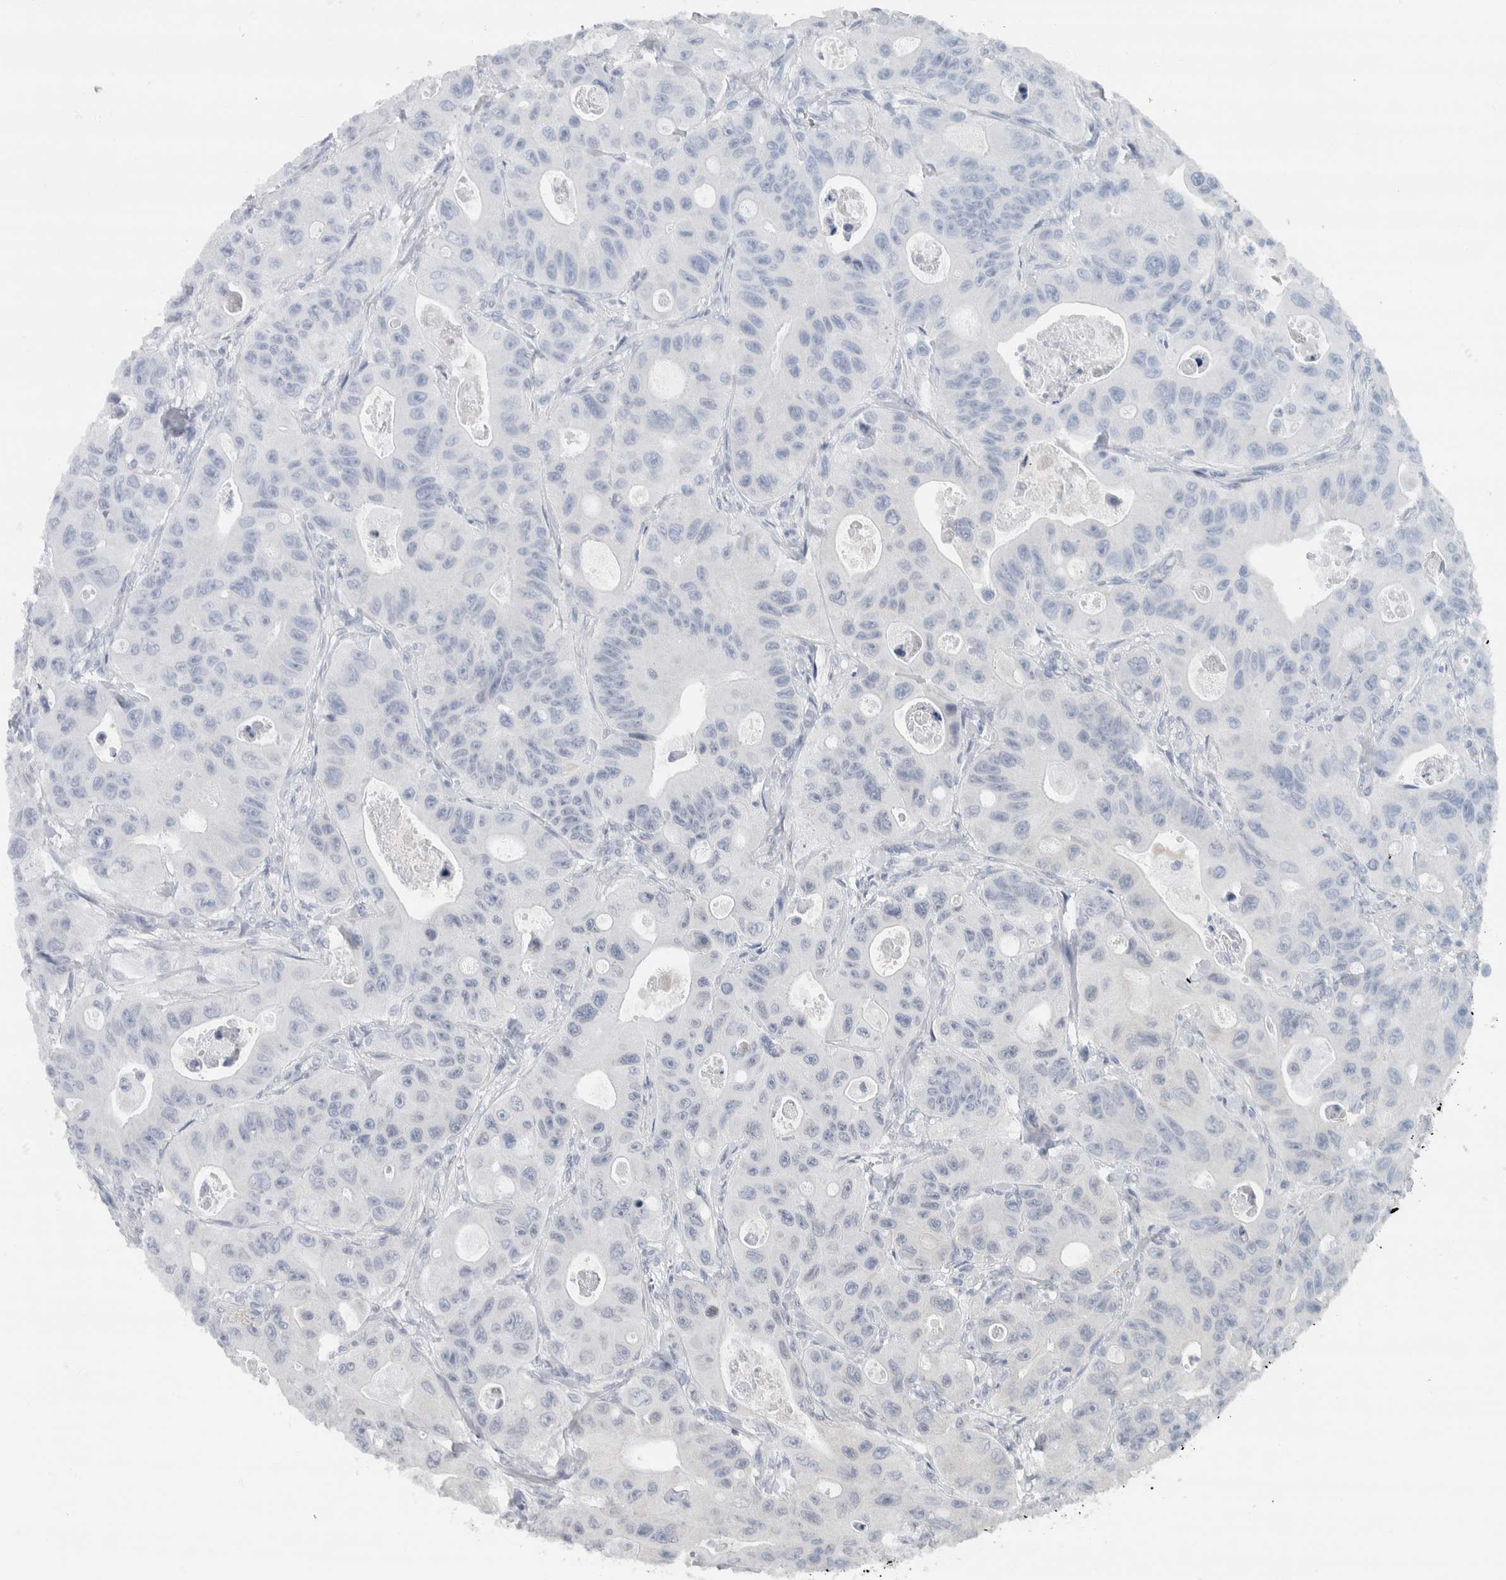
{"staining": {"intensity": "negative", "quantity": "none", "location": "none"}, "tissue": "colorectal cancer", "cell_type": "Tumor cells", "image_type": "cancer", "snomed": [{"axis": "morphology", "description": "Adenocarcinoma, NOS"}, {"axis": "topography", "description": "Colon"}], "caption": "This is an IHC photomicrograph of human colorectal adenocarcinoma. There is no expression in tumor cells.", "gene": "NEFM", "patient": {"sex": "female", "age": 46}}